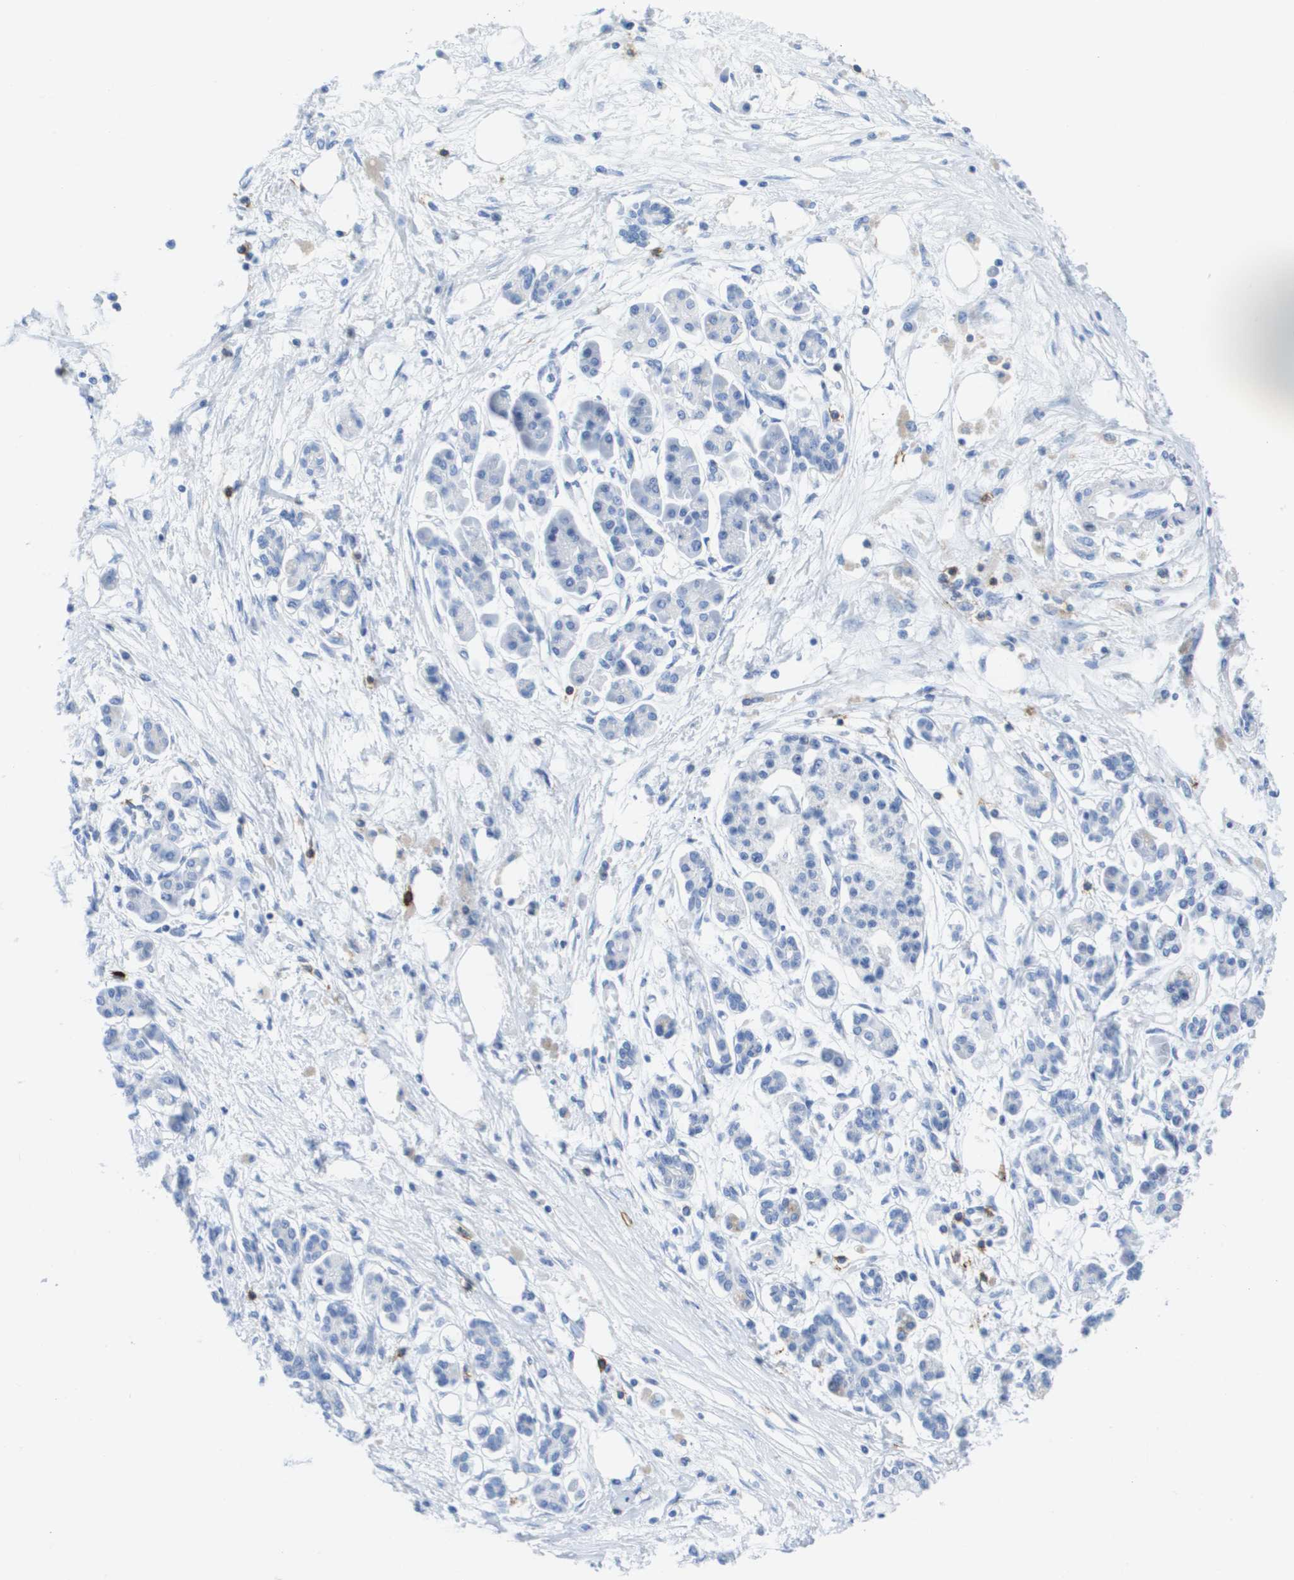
{"staining": {"intensity": "negative", "quantity": "none", "location": "none"}, "tissue": "pancreatic cancer", "cell_type": "Tumor cells", "image_type": "cancer", "snomed": [{"axis": "morphology", "description": "Adenocarcinoma, NOS"}, {"axis": "topography", "description": "Pancreas"}], "caption": "Pancreatic cancer was stained to show a protein in brown. There is no significant positivity in tumor cells.", "gene": "MS4A1", "patient": {"sex": "female", "age": 77}}